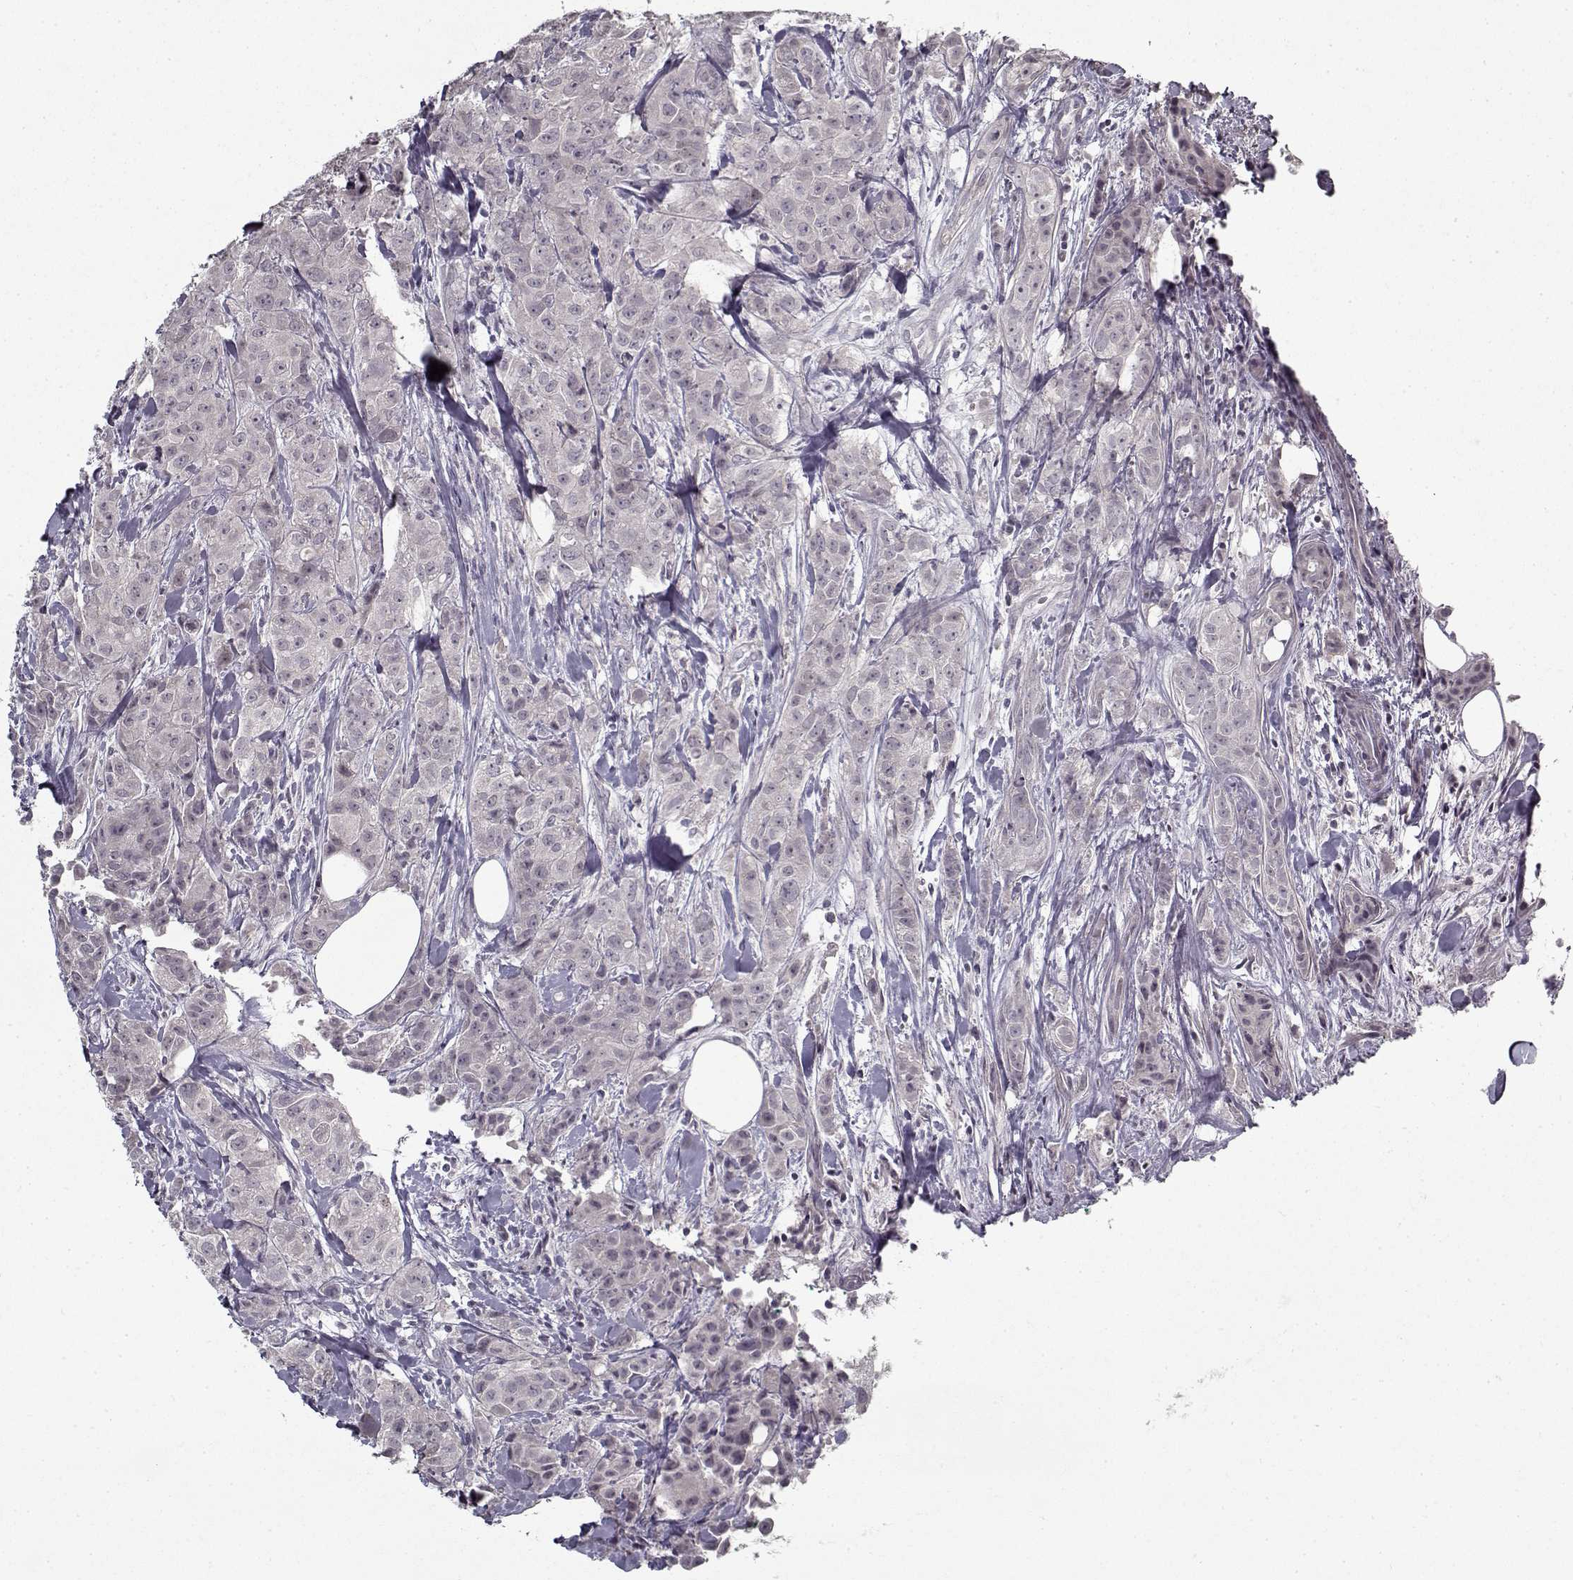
{"staining": {"intensity": "negative", "quantity": "none", "location": "none"}, "tissue": "breast cancer", "cell_type": "Tumor cells", "image_type": "cancer", "snomed": [{"axis": "morphology", "description": "Duct carcinoma"}, {"axis": "topography", "description": "Breast"}], "caption": "The photomicrograph shows no staining of tumor cells in breast cancer.", "gene": "LAMA2", "patient": {"sex": "female", "age": 43}}